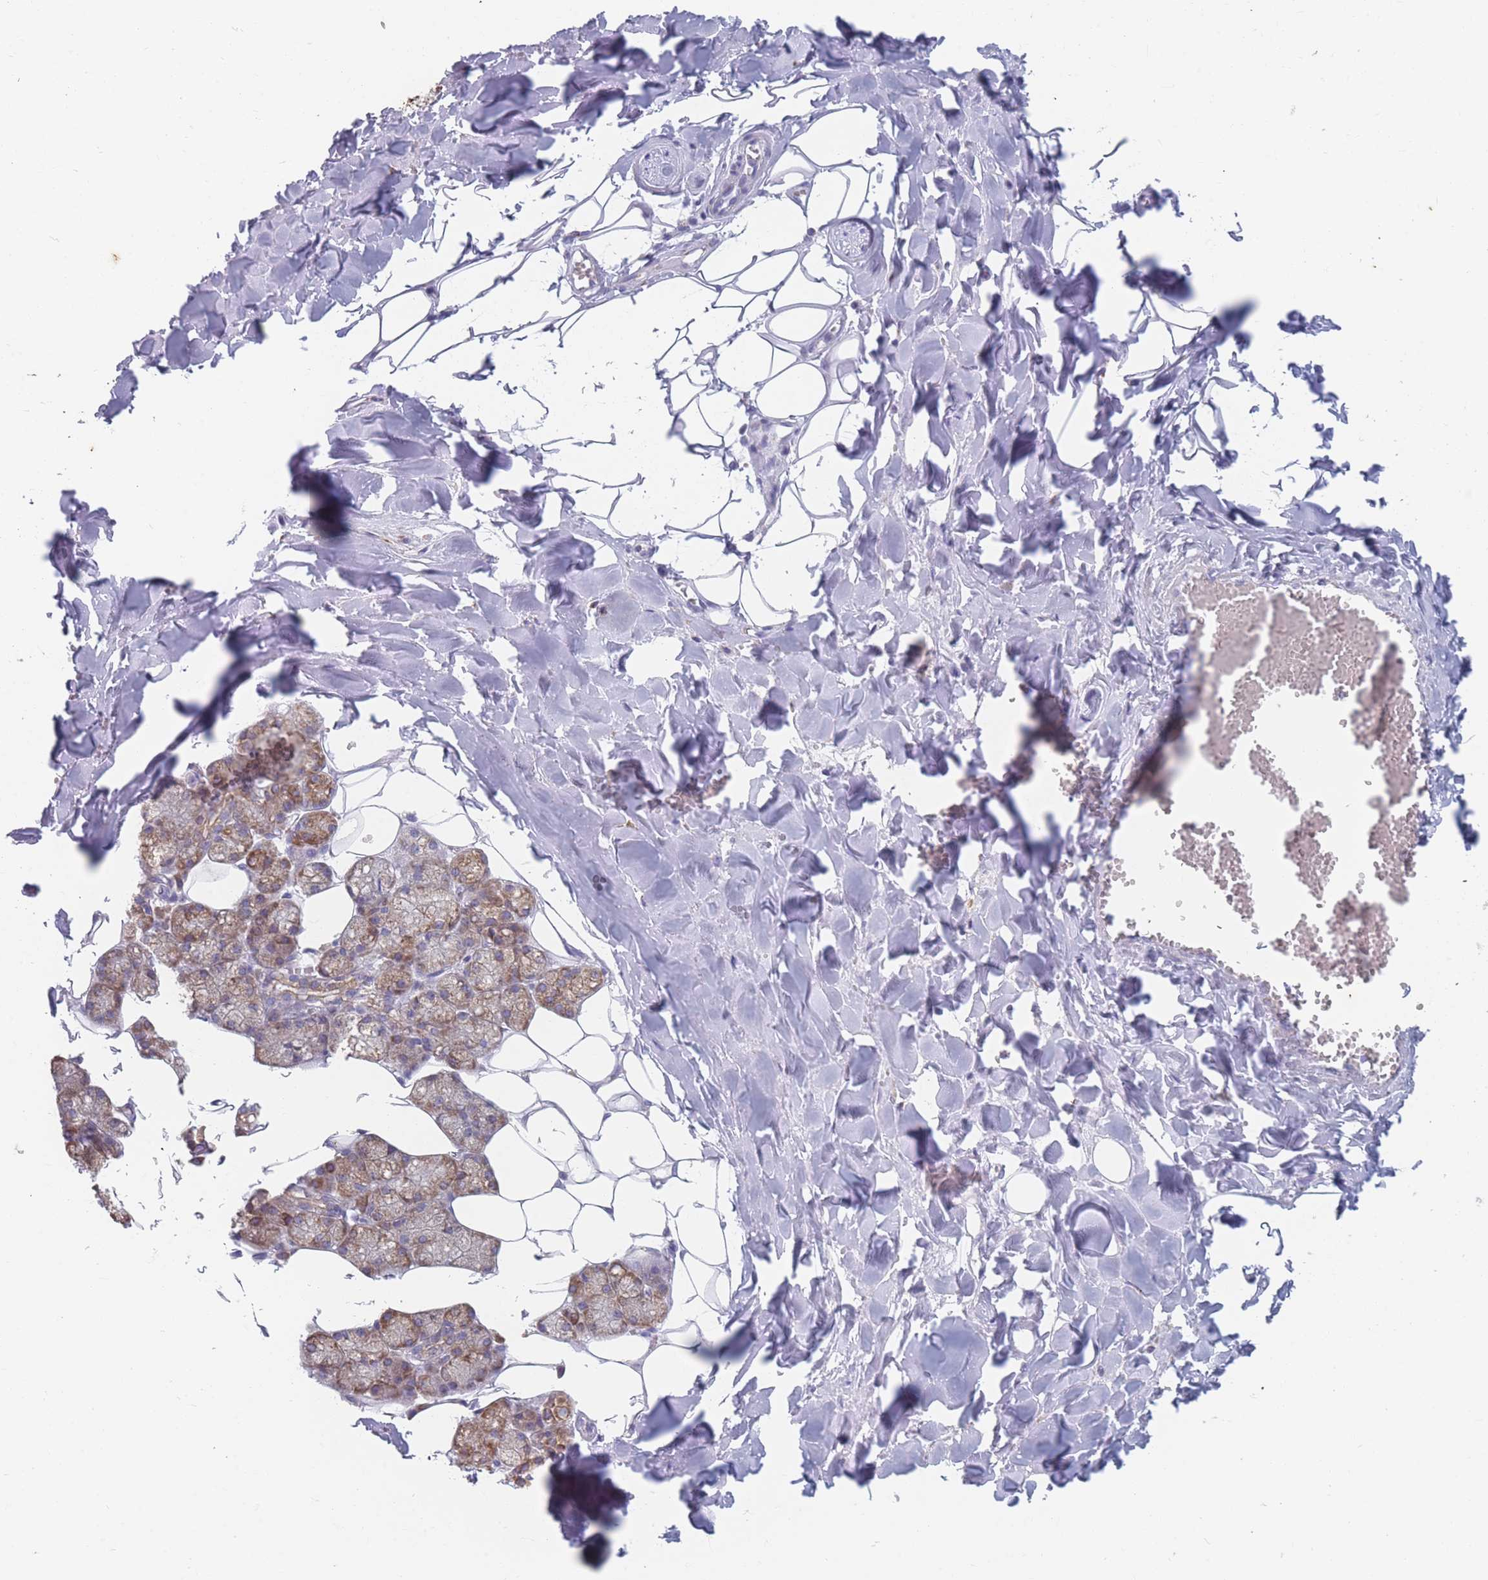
{"staining": {"intensity": "strong", "quantity": ">75%", "location": "cytoplasmic/membranous"}, "tissue": "salivary gland", "cell_type": "Glandular cells", "image_type": "normal", "snomed": [{"axis": "morphology", "description": "Normal tissue, NOS"}, {"axis": "topography", "description": "Salivary gland"}], "caption": "The micrograph demonstrates immunohistochemical staining of unremarkable salivary gland. There is strong cytoplasmic/membranous staining is identified in about >75% of glandular cells.", "gene": "TMED10", "patient": {"sex": "male", "age": 62}}